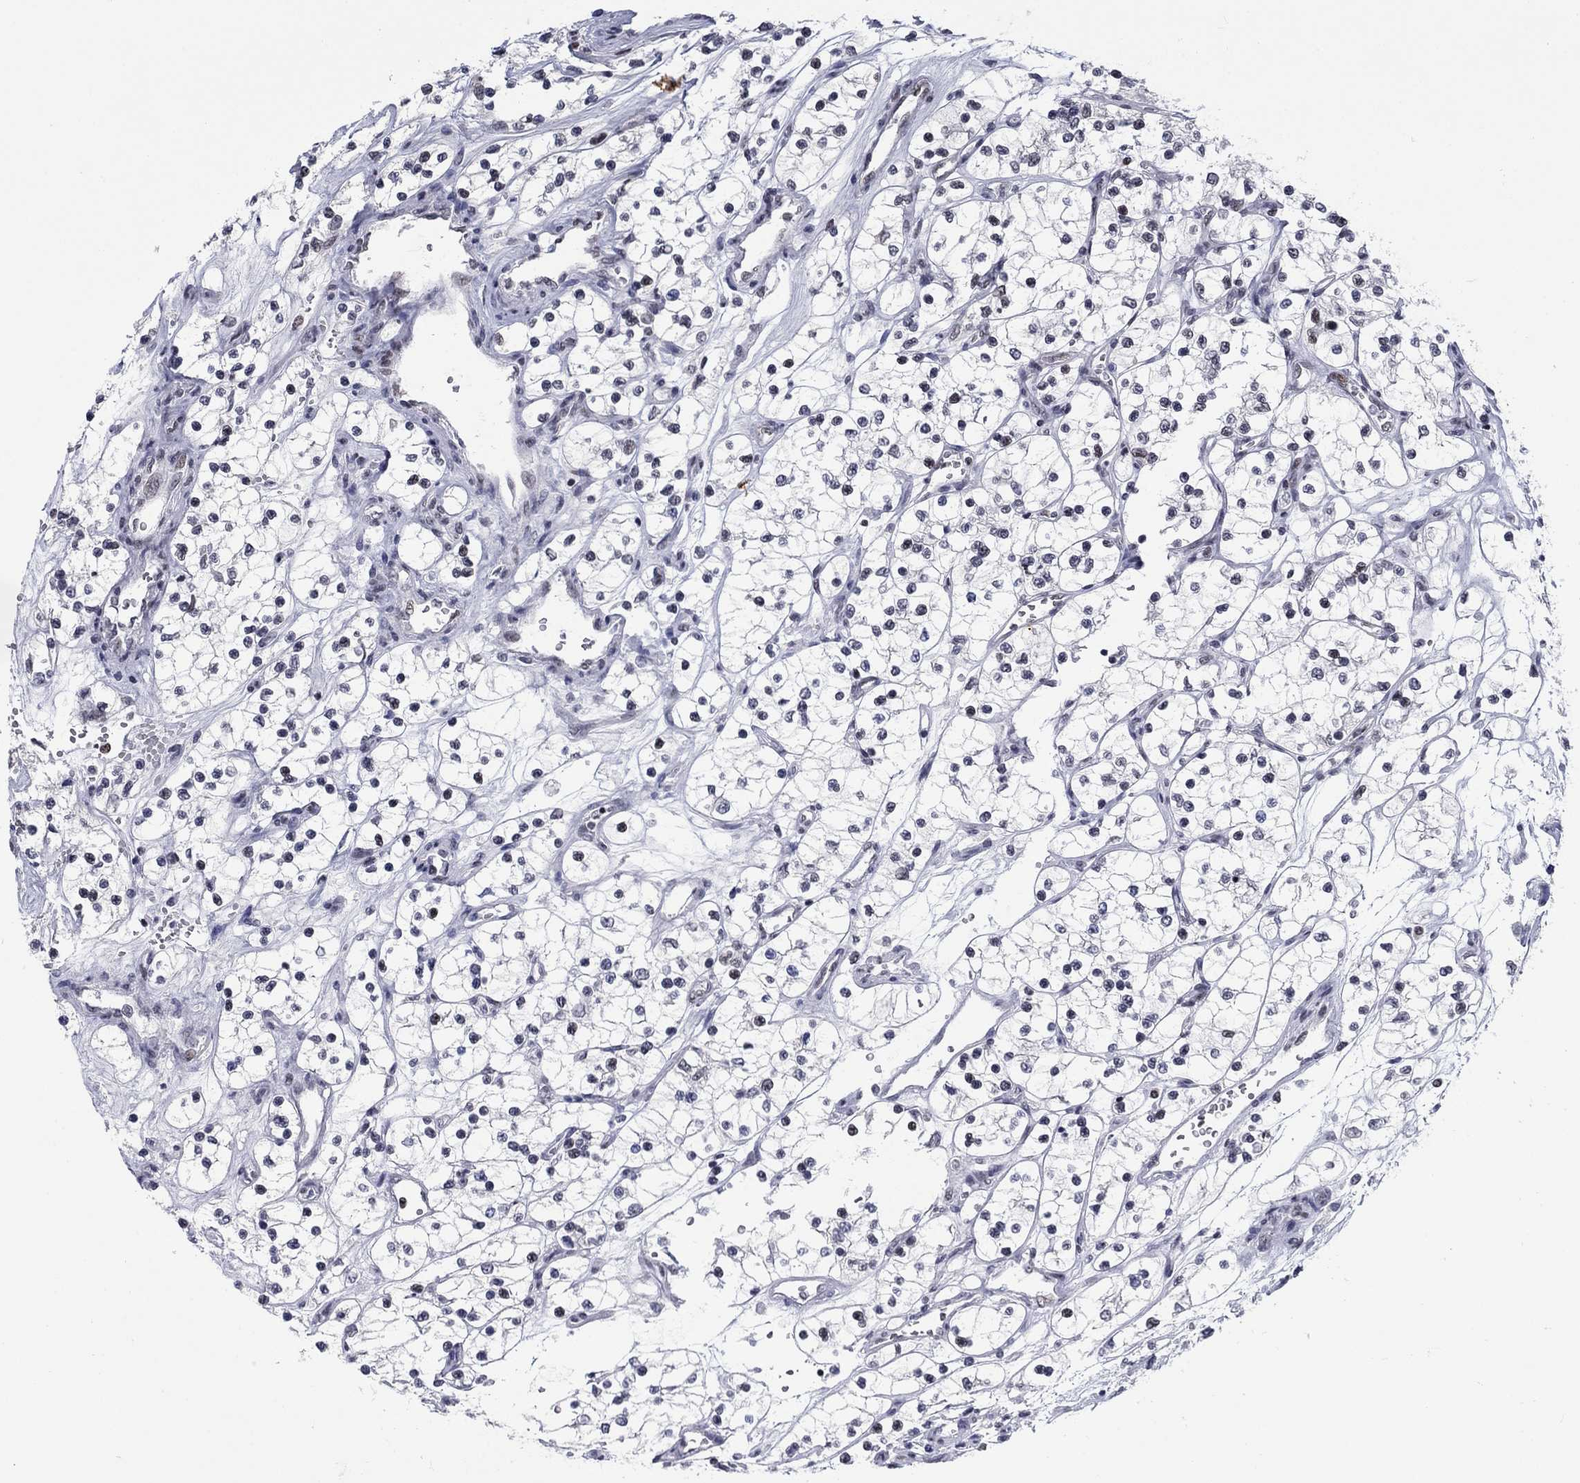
{"staining": {"intensity": "negative", "quantity": "none", "location": "none"}, "tissue": "renal cancer", "cell_type": "Tumor cells", "image_type": "cancer", "snomed": [{"axis": "morphology", "description": "Adenocarcinoma, NOS"}, {"axis": "topography", "description": "Kidney"}], "caption": "Renal cancer (adenocarcinoma) was stained to show a protein in brown. There is no significant staining in tumor cells. The staining was performed using DAB to visualize the protein expression in brown, while the nuclei were stained in blue with hematoxylin (Magnification: 20x).", "gene": "NPAS3", "patient": {"sex": "female", "age": 69}}